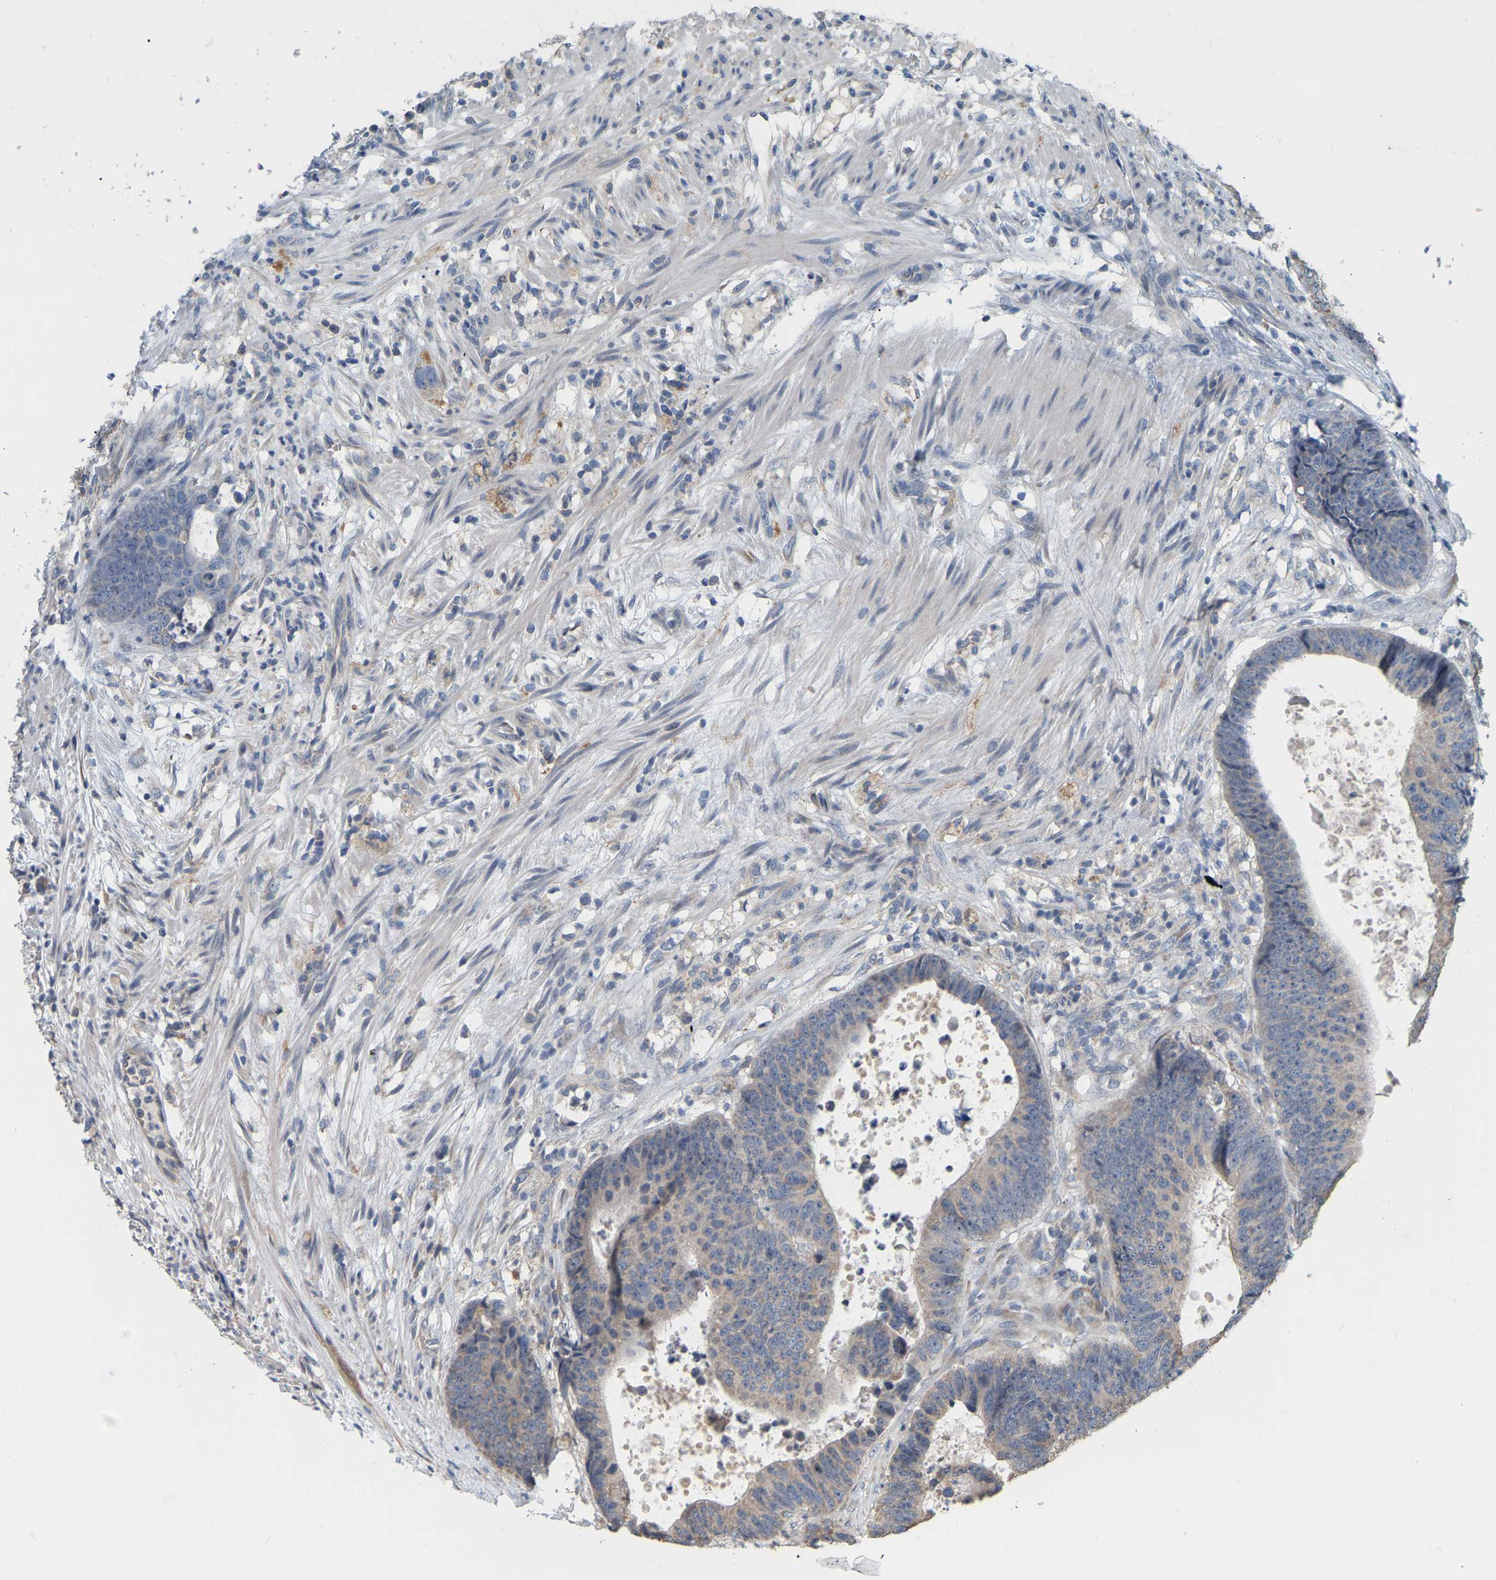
{"staining": {"intensity": "weak", "quantity": "25%-75%", "location": "cytoplasmic/membranous"}, "tissue": "colorectal cancer", "cell_type": "Tumor cells", "image_type": "cancer", "snomed": [{"axis": "morphology", "description": "Adenocarcinoma, NOS"}, {"axis": "topography", "description": "Colon"}], "caption": "Immunohistochemistry micrograph of neoplastic tissue: human colorectal adenocarcinoma stained using immunohistochemistry shows low levels of weak protein expression localized specifically in the cytoplasmic/membranous of tumor cells, appearing as a cytoplasmic/membranous brown color.", "gene": "SSH1", "patient": {"sex": "male", "age": 56}}